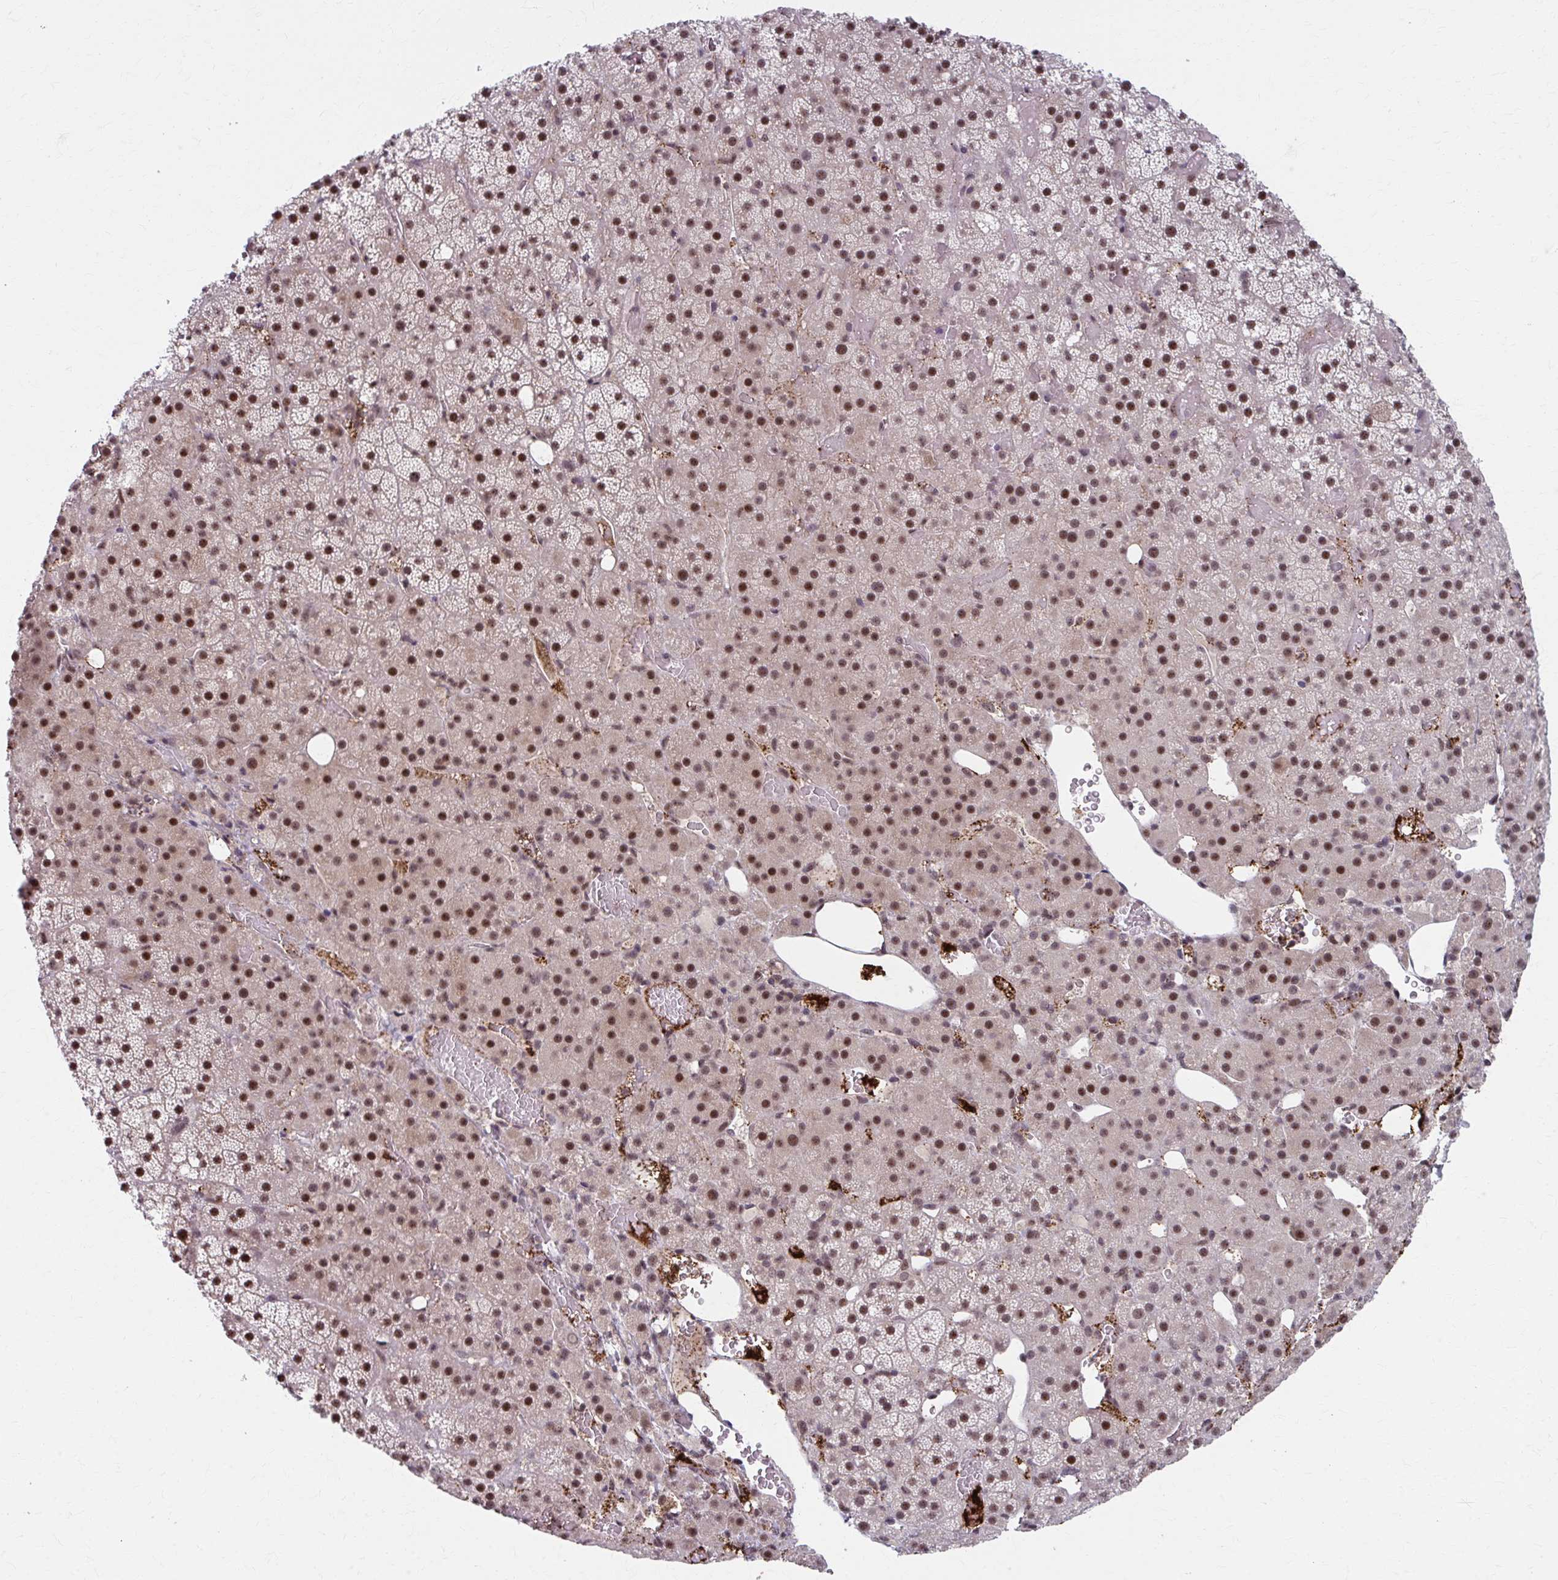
{"staining": {"intensity": "moderate", "quantity": ">75%", "location": "nuclear"}, "tissue": "adrenal gland", "cell_type": "Glandular cells", "image_type": "normal", "snomed": [{"axis": "morphology", "description": "Normal tissue, NOS"}, {"axis": "topography", "description": "Adrenal gland"}], "caption": "Protein analysis of normal adrenal gland displays moderate nuclear staining in about >75% of glandular cells. (brown staining indicates protein expression, while blue staining denotes nuclei).", "gene": "SETBP1", "patient": {"sex": "male", "age": 53}}